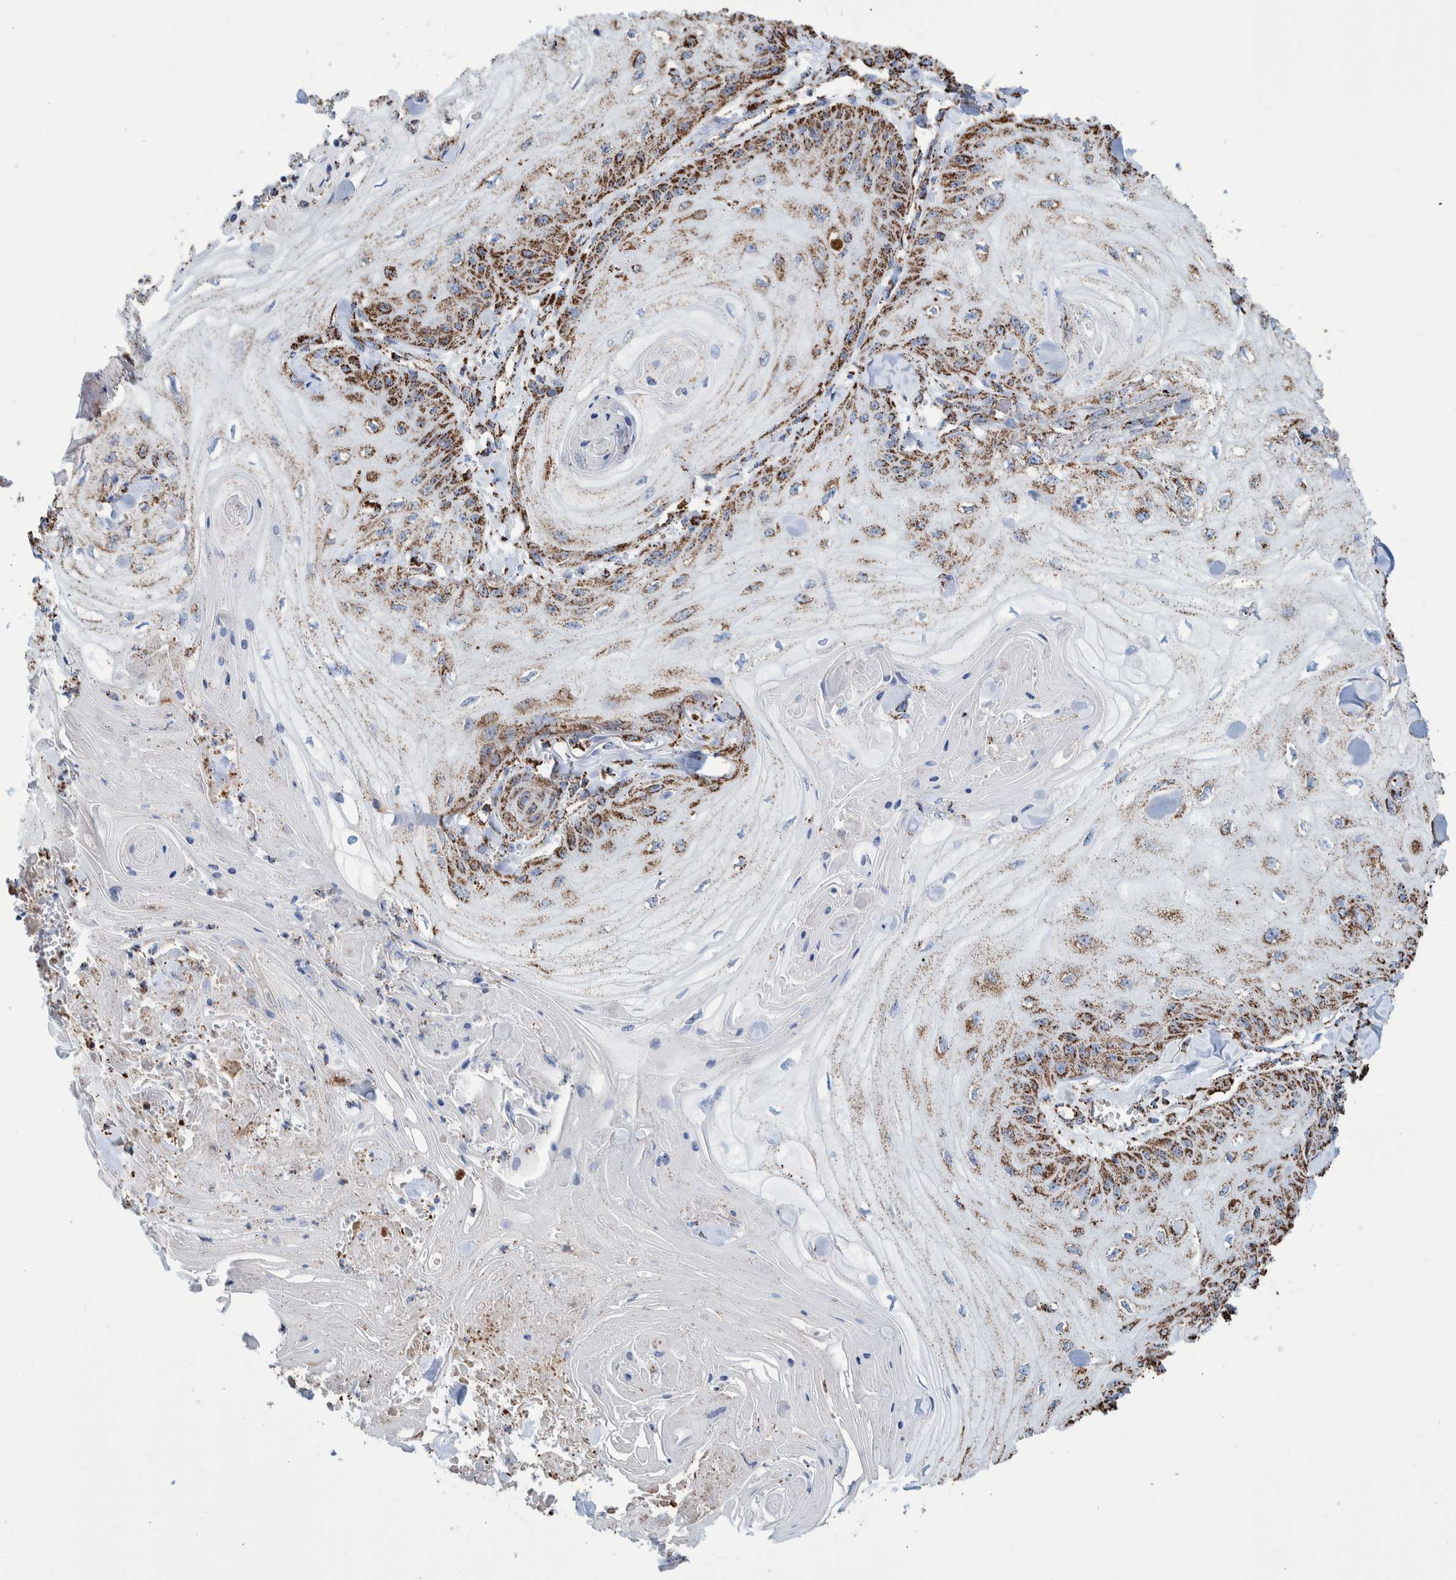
{"staining": {"intensity": "strong", "quantity": "25%-75%", "location": "cytoplasmic/membranous"}, "tissue": "skin cancer", "cell_type": "Tumor cells", "image_type": "cancer", "snomed": [{"axis": "morphology", "description": "Squamous cell carcinoma, NOS"}, {"axis": "topography", "description": "Skin"}], "caption": "IHC image of neoplastic tissue: human skin cancer (squamous cell carcinoma) stained using immunohistochemistry (IHC) displays high levels of strong protein expression localized specifically in the cytoplasmic/membranous of tumor cells, appearing as a cytoplasmic/membranous brown color.", "gene": "VPS26C", "patient": {"sex": "male", "age": 74}}